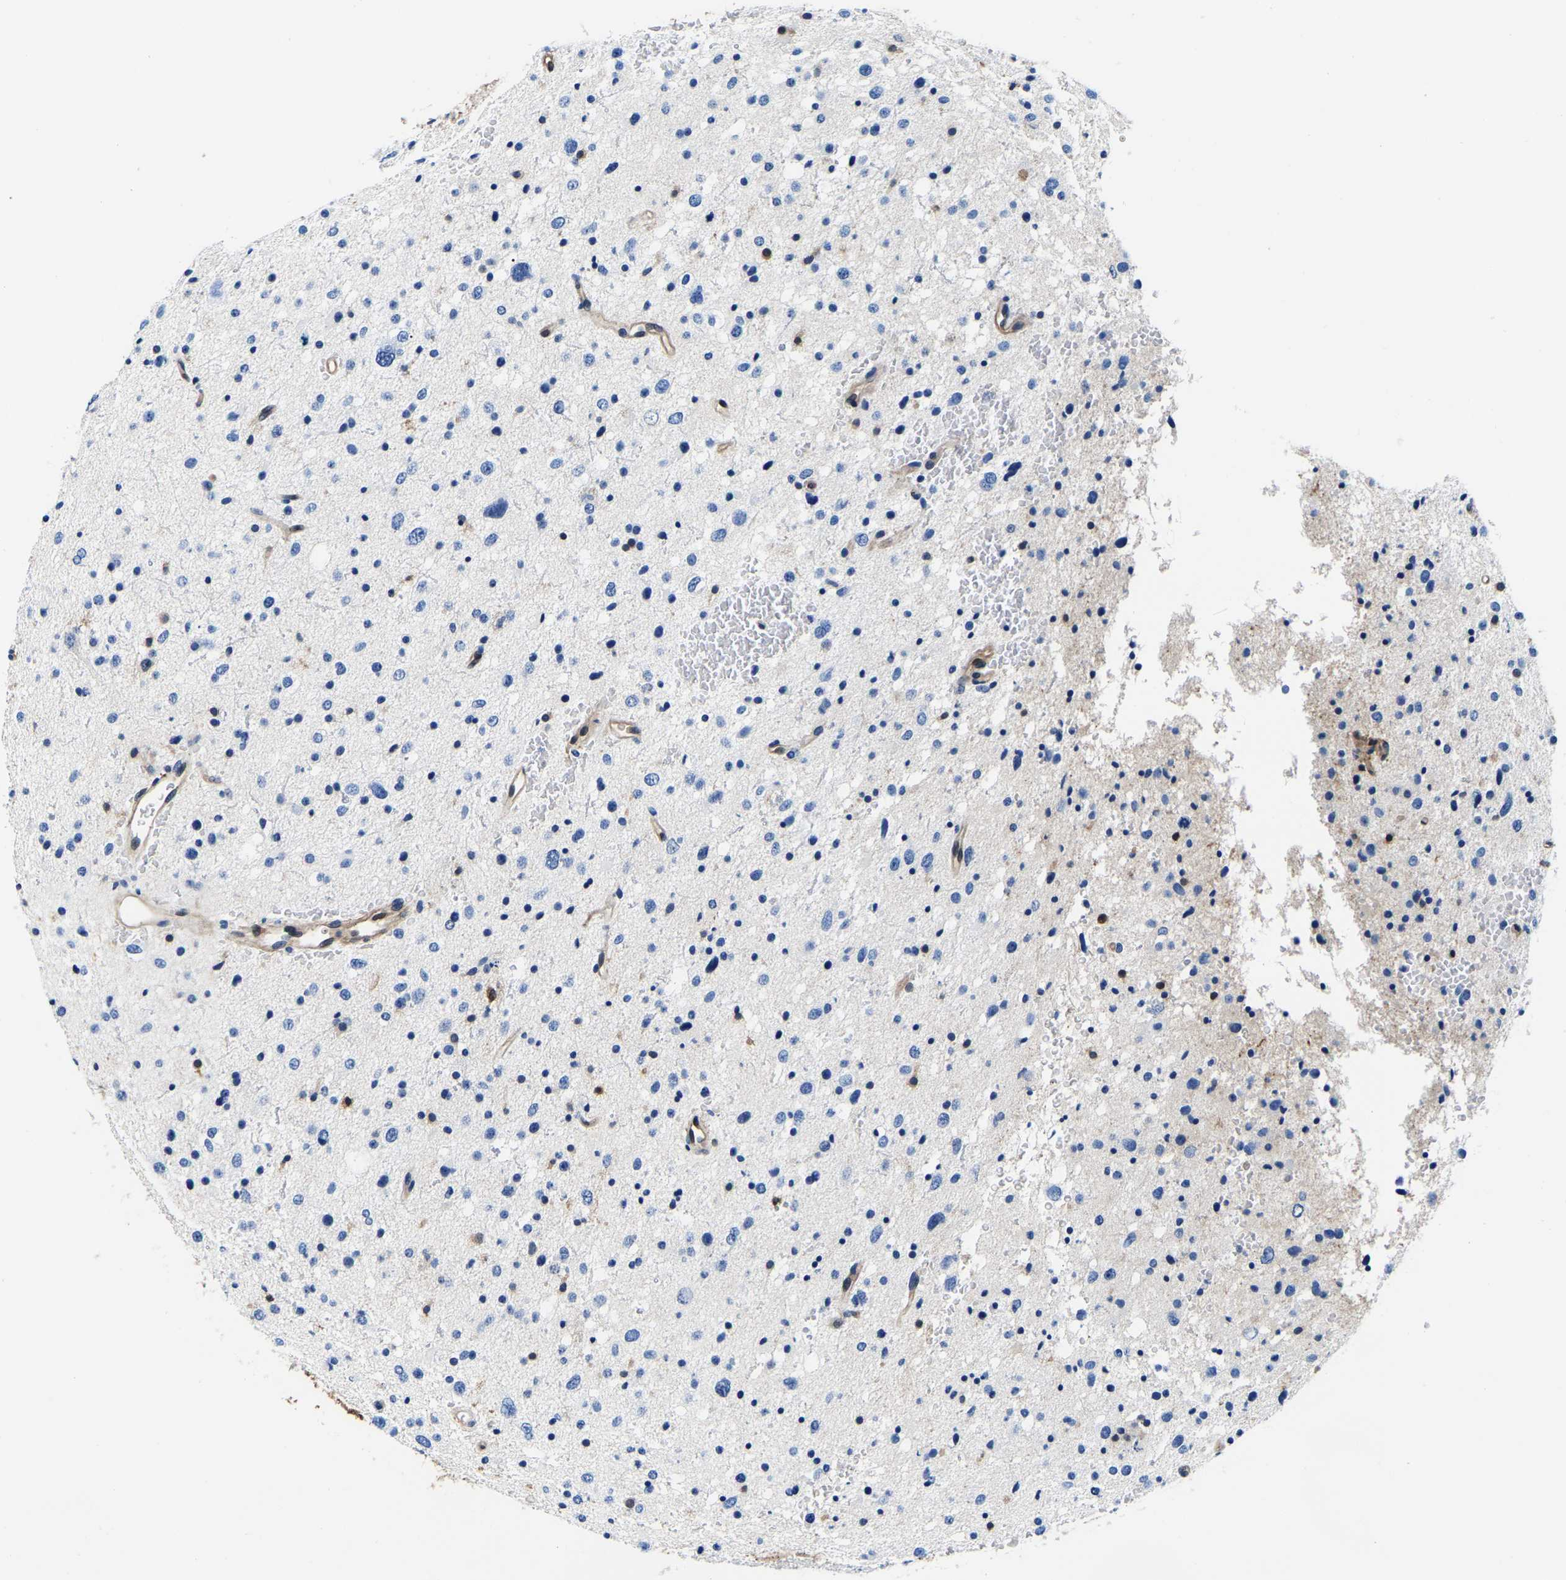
{"staining": {"intensity": "negative", "quantity": "none", "location": "none"}, "tissue": "glioma", "cell_type": "Tumor cells", "image_type": "cancer", "snomed": [{"axis": "morphology", "description": "Glioma, malignant, Low grade"}, {"axis": "topography", "description": "Brain"}], "caption": "DAB immunohistochemical staining of glioma exhibits no significant staining in tumor cells.", "gene": "S100A13", "patient": {"sex": "female", "age": 37}}